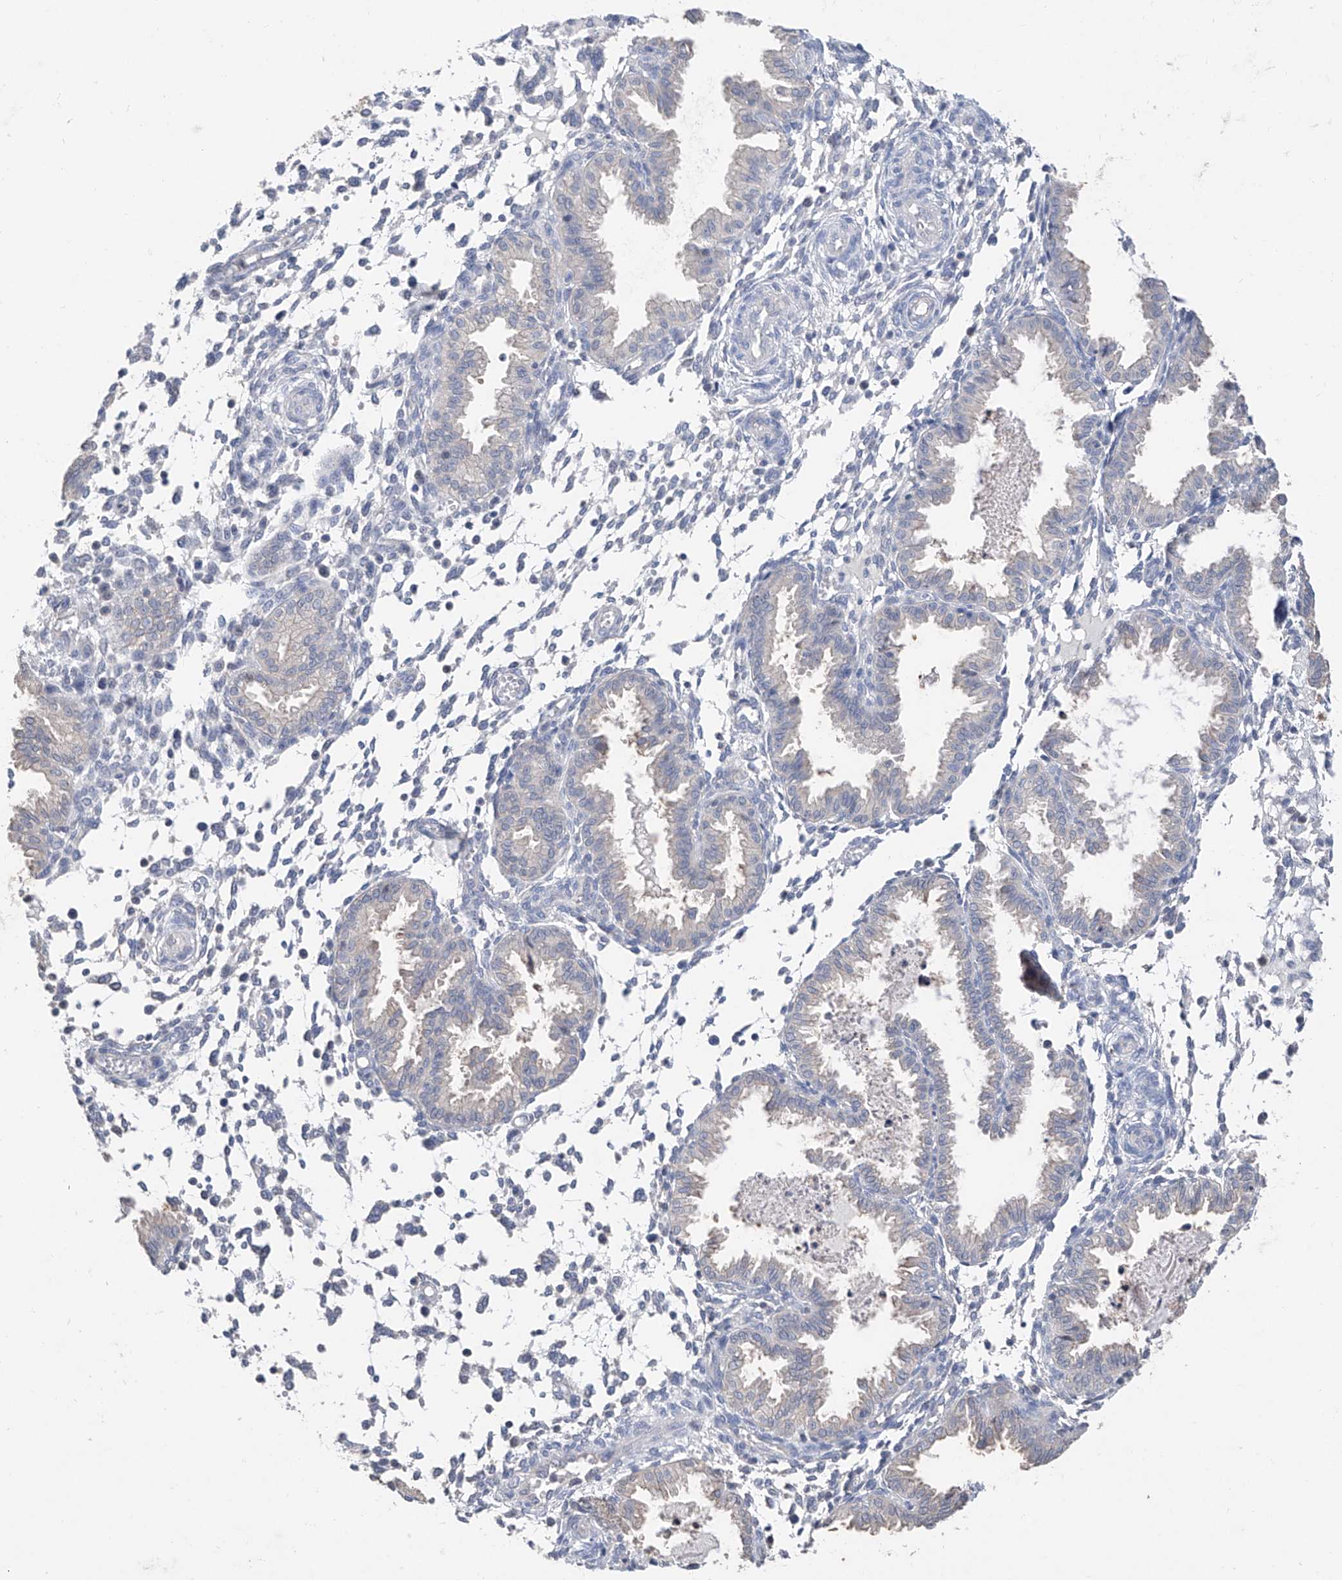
{"staining": {"intensity": "negative", "quantity": "none", "location": "none"}, "tissue": "endometrium", "cell_type": "Cells in endometrial stroma", "image_type": "normal", "snomed": [{"axis": "morphology", "description": "Normal tissue, NOS"}, {"axis": "topography", "description": "Endometrium"}], "caption": "Immunohistochemical staining of benign human endometrium exhibits no significant positivity in cells in endometrial stroma.", "gene": "FUCA2", "patient": {"sex": "female", "age": 33}}